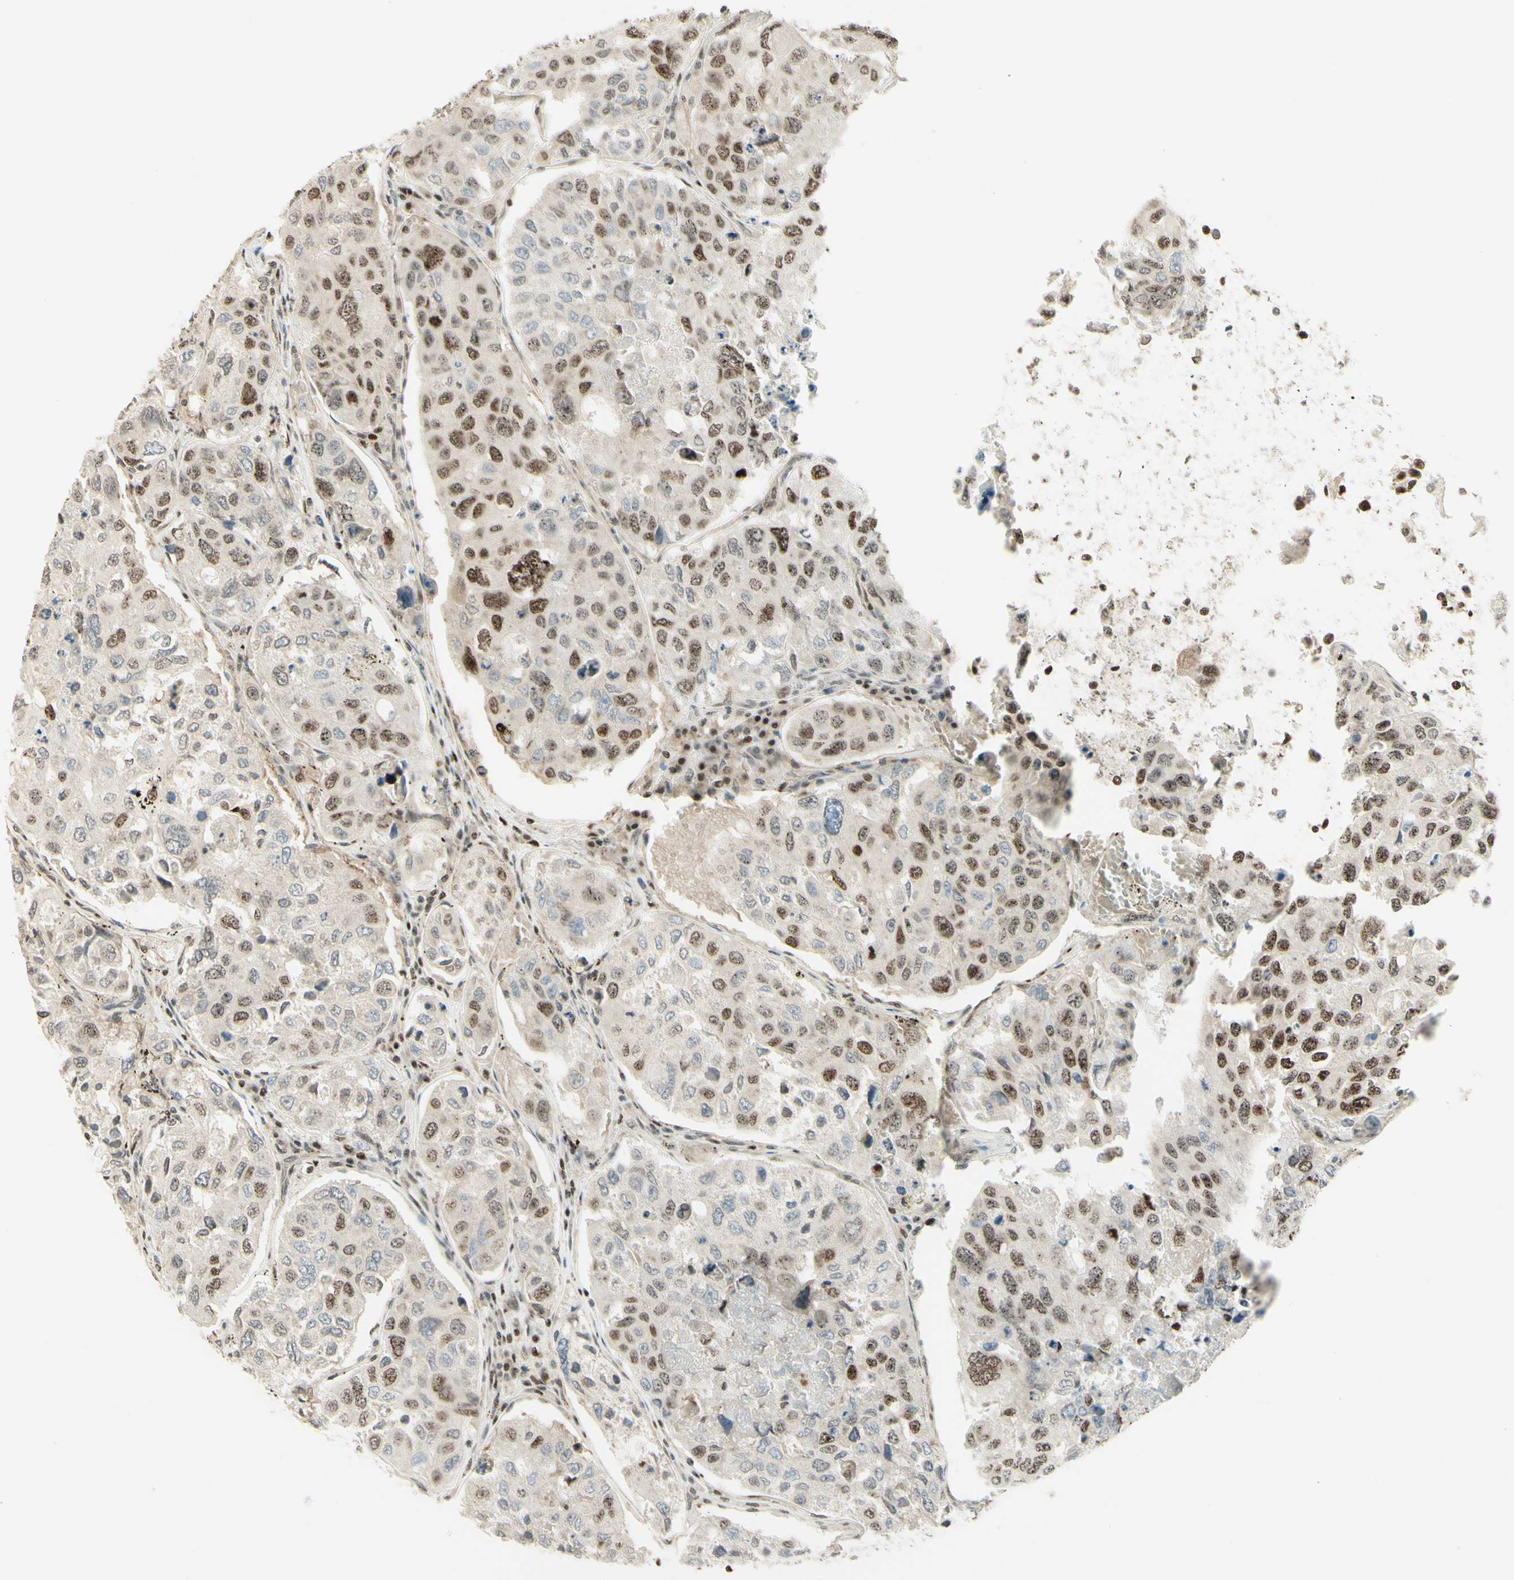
{"staining": {"intensity": "moderate", "quantity": "25%-75%", "location": "cytoplasmic/membranous,nuclear"}, "tissue": "urothelial cancer", "cell_type": "Tumor cells", "image_type": "cancer", "snomed": [{"axis": "morphology", "description": "Urothelial carcinoma, High grade"}, {"axis": "topography", "description": "Lymph node"}, {"axis": "topography", "description": "Urinary bladder"}], "caption": "The histopathology image reveals immunohistochemical staining of urothelial cancer. There is moderate cytoplasmic/membranous and nuclear positivity is seen in approximately 25%-75% of tumor cells.", "gene": "CDKL5", "patient": {"sex": "male", "age": 51}}